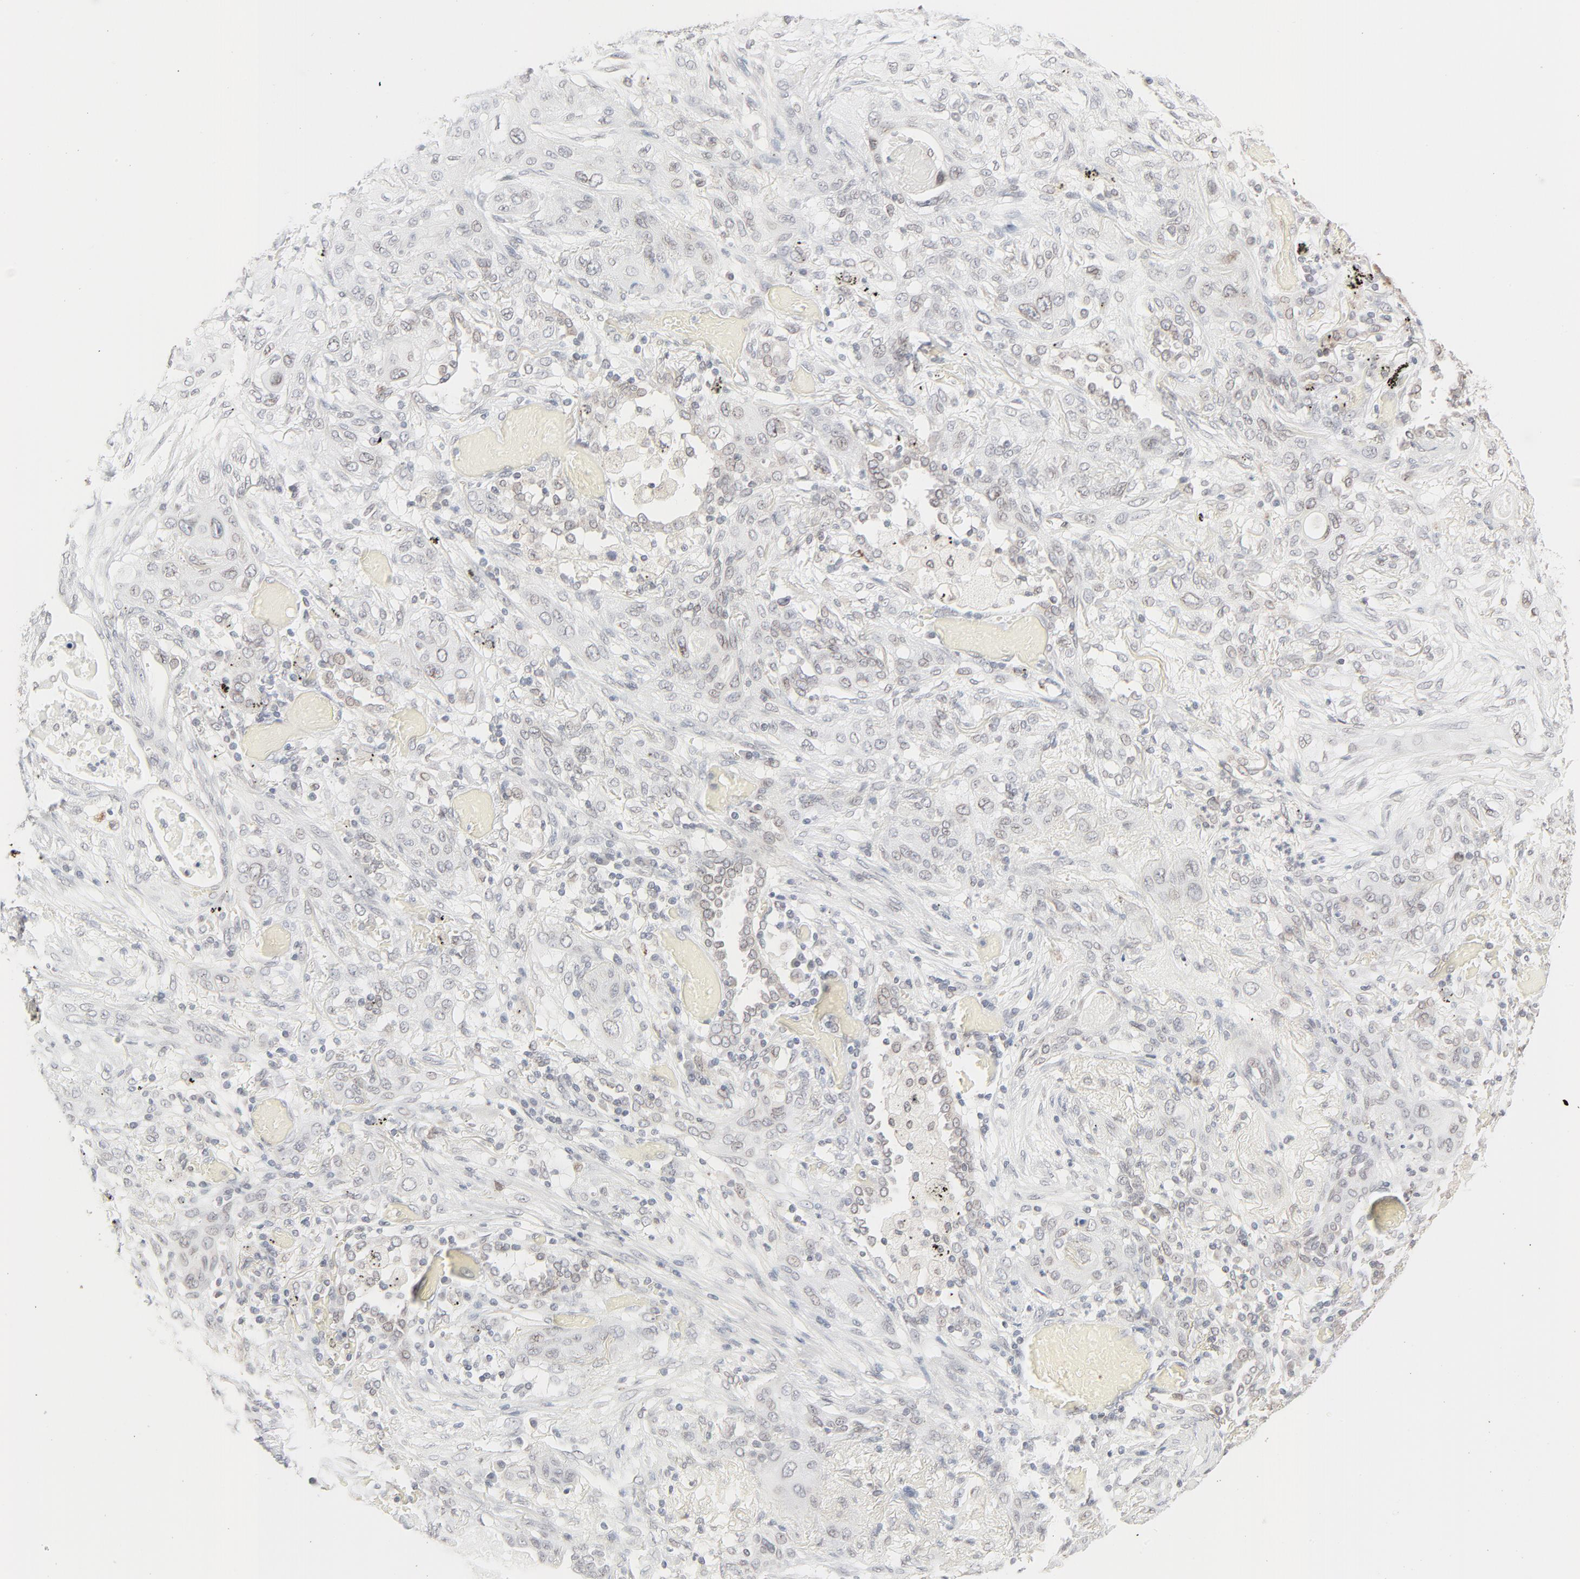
{"staining": {"intensity": "negative", "quantity": "none", "location": "none"}, "tissue": "lung cancer", "cell_type": "Tumor cells", "image_type": "cancer", "snomed": [{"axis": "morphology", "description": "Squamous cell carcinoma, NOS"}, {"axis": "topography", "description": "Lung"}], "caption": "Histopathology image shows no protein expression in tumor cells of lung cancer (squamous cell carcinoma) tissue.", "gene": "MAD1L1", "patient": {"sex": "female", "age": 47}}